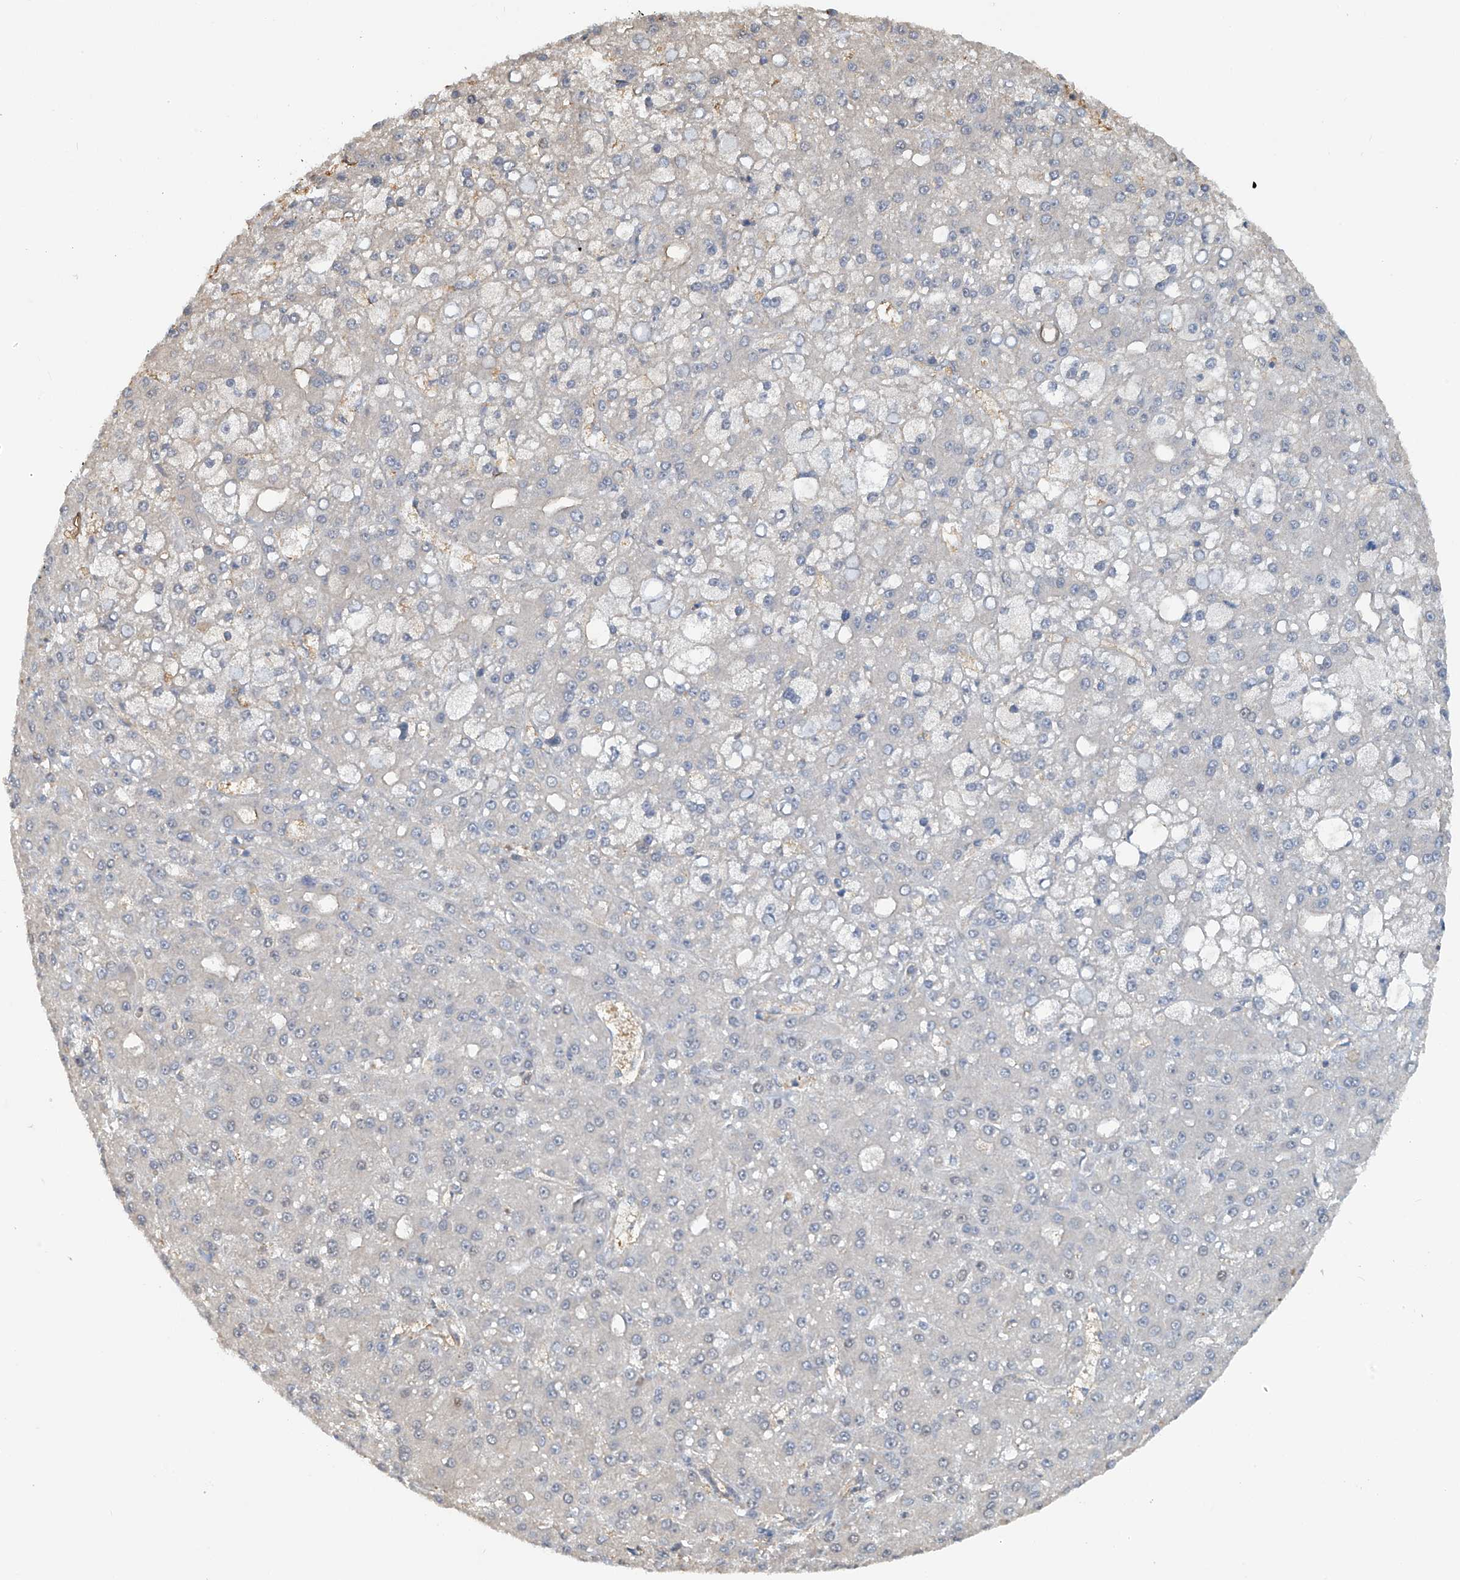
{"staining": {"intensity": "negative", "quantity": "none", "location": "none"}, "tissue": "liver cancer", "cell_type": "Tumor cells", "image_type": "cancer", "snomed": [{"axis": "morphology", "description": "Carcinoma, Hepatocellular, NOS"}, {"axis": "topography", "description": "Liver"}], "caption": "High power microscopy histopathology image of an immunohistochemistry (IHC) image of hepatocellular carcinoma (liver), revealing no significant expression in tumor cells. Brightfield microscopy of immunohistochemistry stained with DAB (3,3'-diaminobenzidine) (brown) and hematoxylin (blue), captured at high magnification.", "gene": "PMM1", "patient": {"sex": "male", "age": 67}}